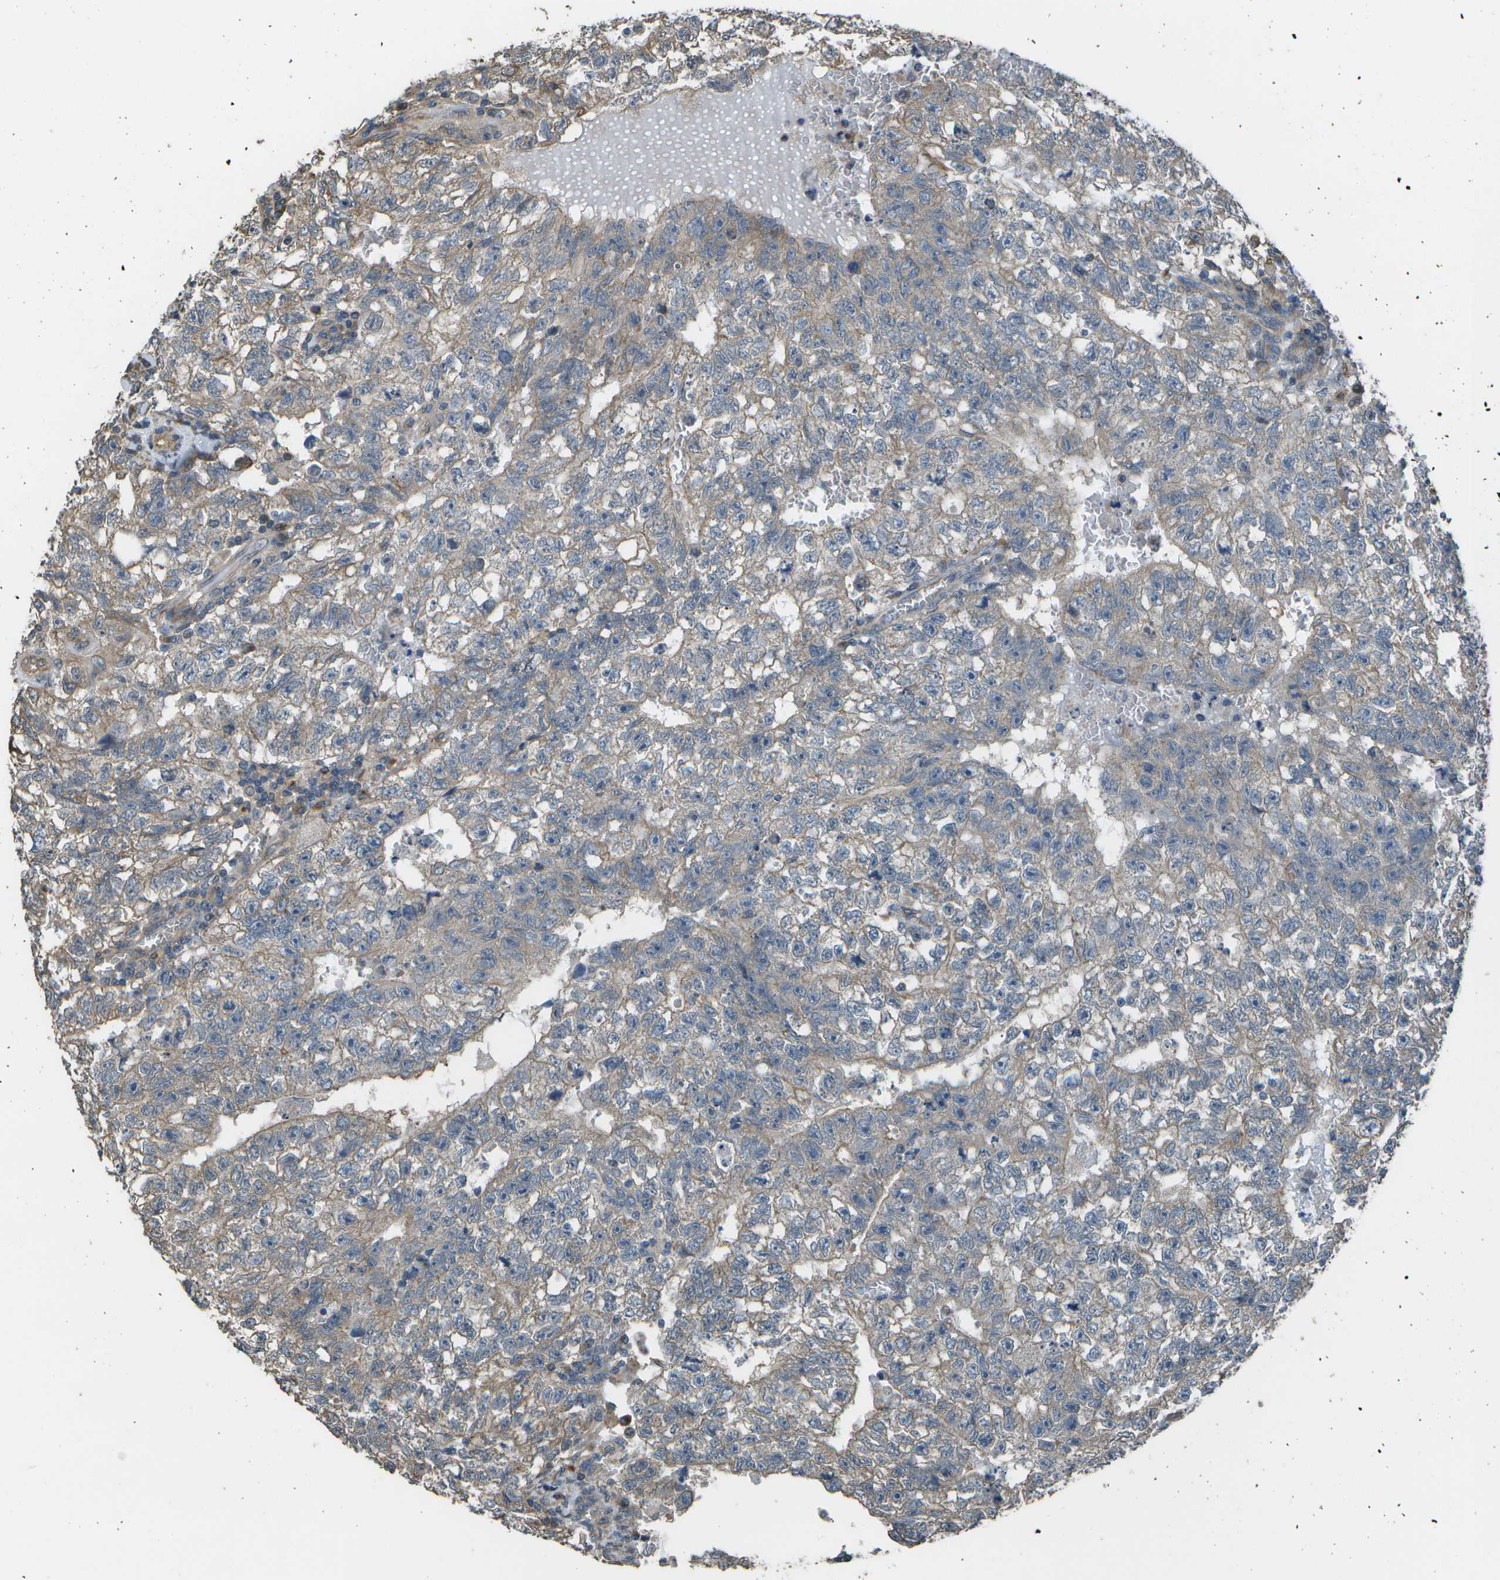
{"staining": {"intensity": "weak", "quantity": "25%-75%", "location": "cytoplasmic/membranous"}, "tissue": "testis cancer", "cell_type": "Tumor cells", "image_type": "cancer", "snomed": [{"axis": "morphology", "description": "Seminoma, NOS"}, {"axis": "morphology", "description": "Carcinoma, Embryonal, NOS"}, {"axis": "topography", "description": "Testis"}], "caption": "Immunohistochemistry (IHC) of seminoma (testis) displays low levels of weak cytoplasmic/membranous staining in about 25%-75% of tumor cells. (DAB (3,3'-diaminobenzidine) IHC with brightfield microscopy, high magnification).", "gene": "CLNS1A", "patient": {"sex": "male", "age": 38}}